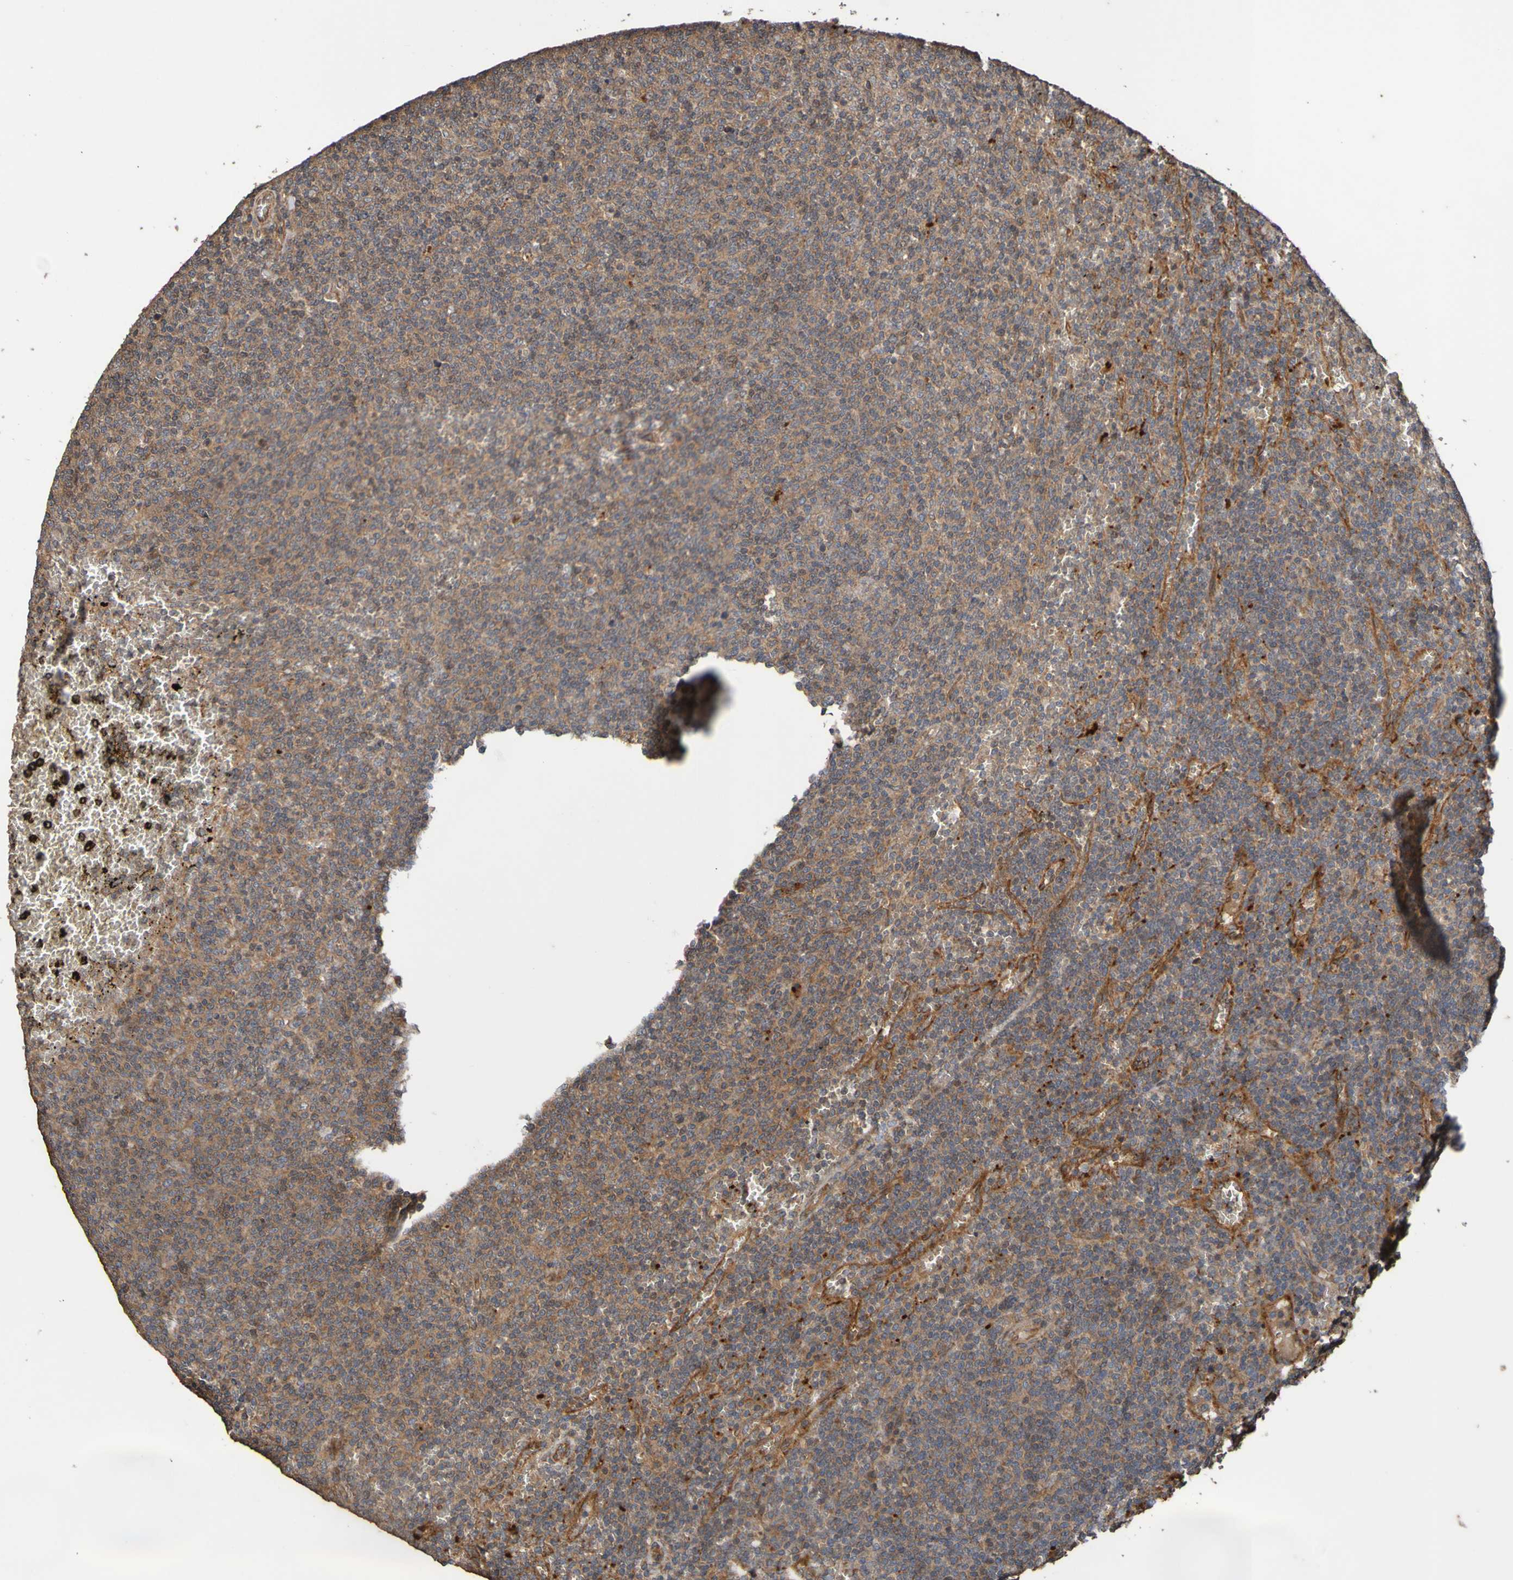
{"staining": {"intensity": "moderate", "quantity": ">75%", "location": "cytoplasmic/membranous"}, "tissue": "lymphoma", "cell_type": "Tumor cells", "image_type": "cancer", "snomed": [{"axis": "morphology", "description": "Malignant lymphoma, non-Hodgkin's type, Low grade"}, {"axis": "topography", "description": "Spleen"}], "caption": "Protein analysis of lymphoma tissue demonstrates moderate cytoplasmic/membranous expression in approximately >75% of tumor cells. (Stains: DAB in brown, nuclei in blue, Microscopy: brightfield microscopy at high magnification).", "gene": "UCN", "patient": {"sex": "female", "age": 50}}